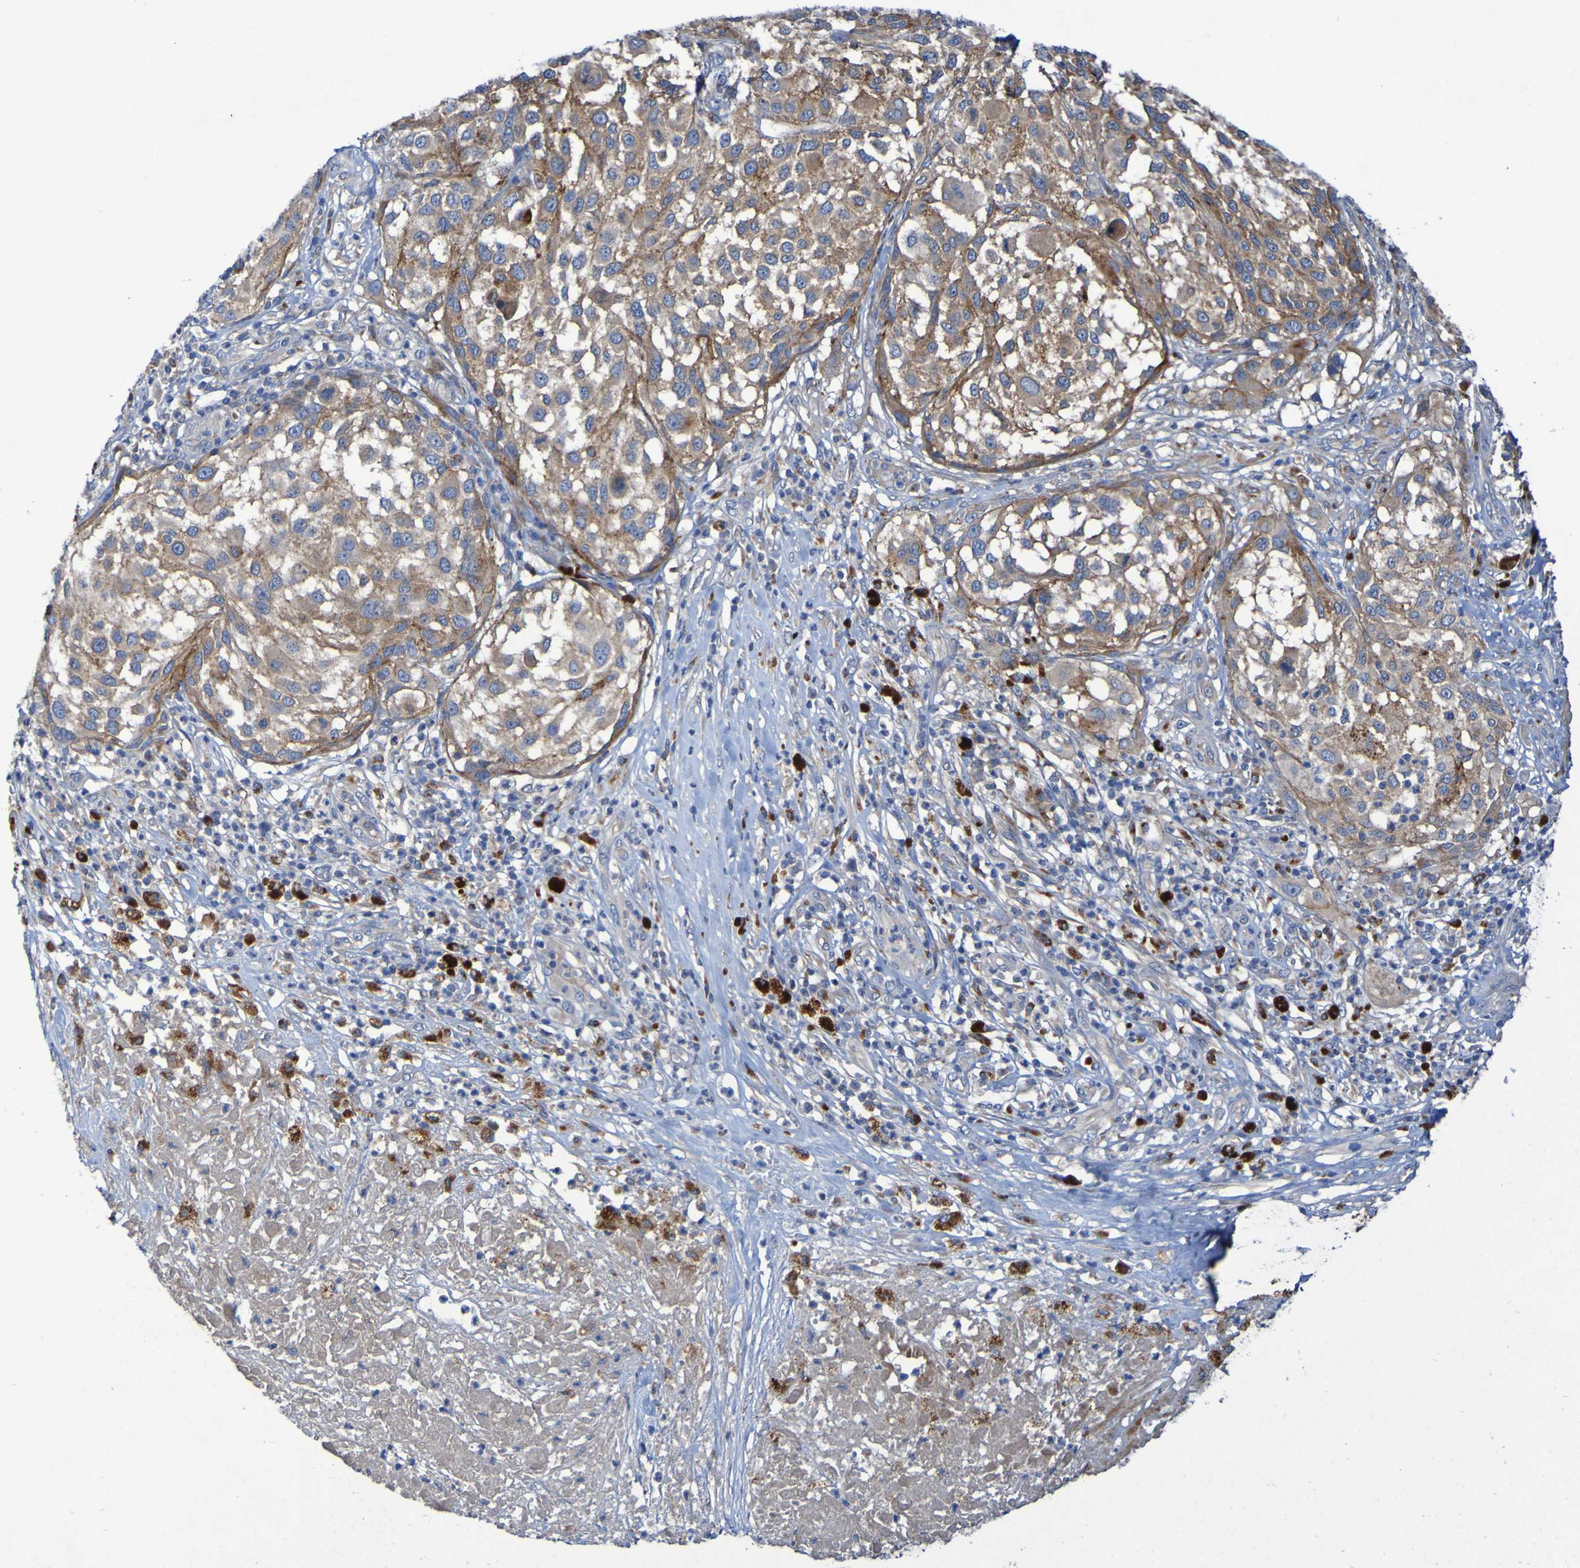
{"staining": {"intensity": "moderate", "quantity": ">75%", "location": "cytoplasmic/membranous"}, "tissue": "melanoma", "cell_type": "Tumor cells", "image_type": "cancer", "snomed": [{"axis": "morphology", "description": "Necrosis, NOS"}, {"axis": "morphology", "description": "Malignant melanoma, NOS"}, {"axis": "topography", "description": "Skin"}], "caption": "The immunohistochemical stain highlights moderate cytoplasmic/membranous positivity in tumor cells of malignant melanoma tissue. Immunohistochemistry stains the protein of interest in brown and the nuclei are stained blue.", "gene": "ARHGEF16", "patient": {"sex": "female", "age": 87}}